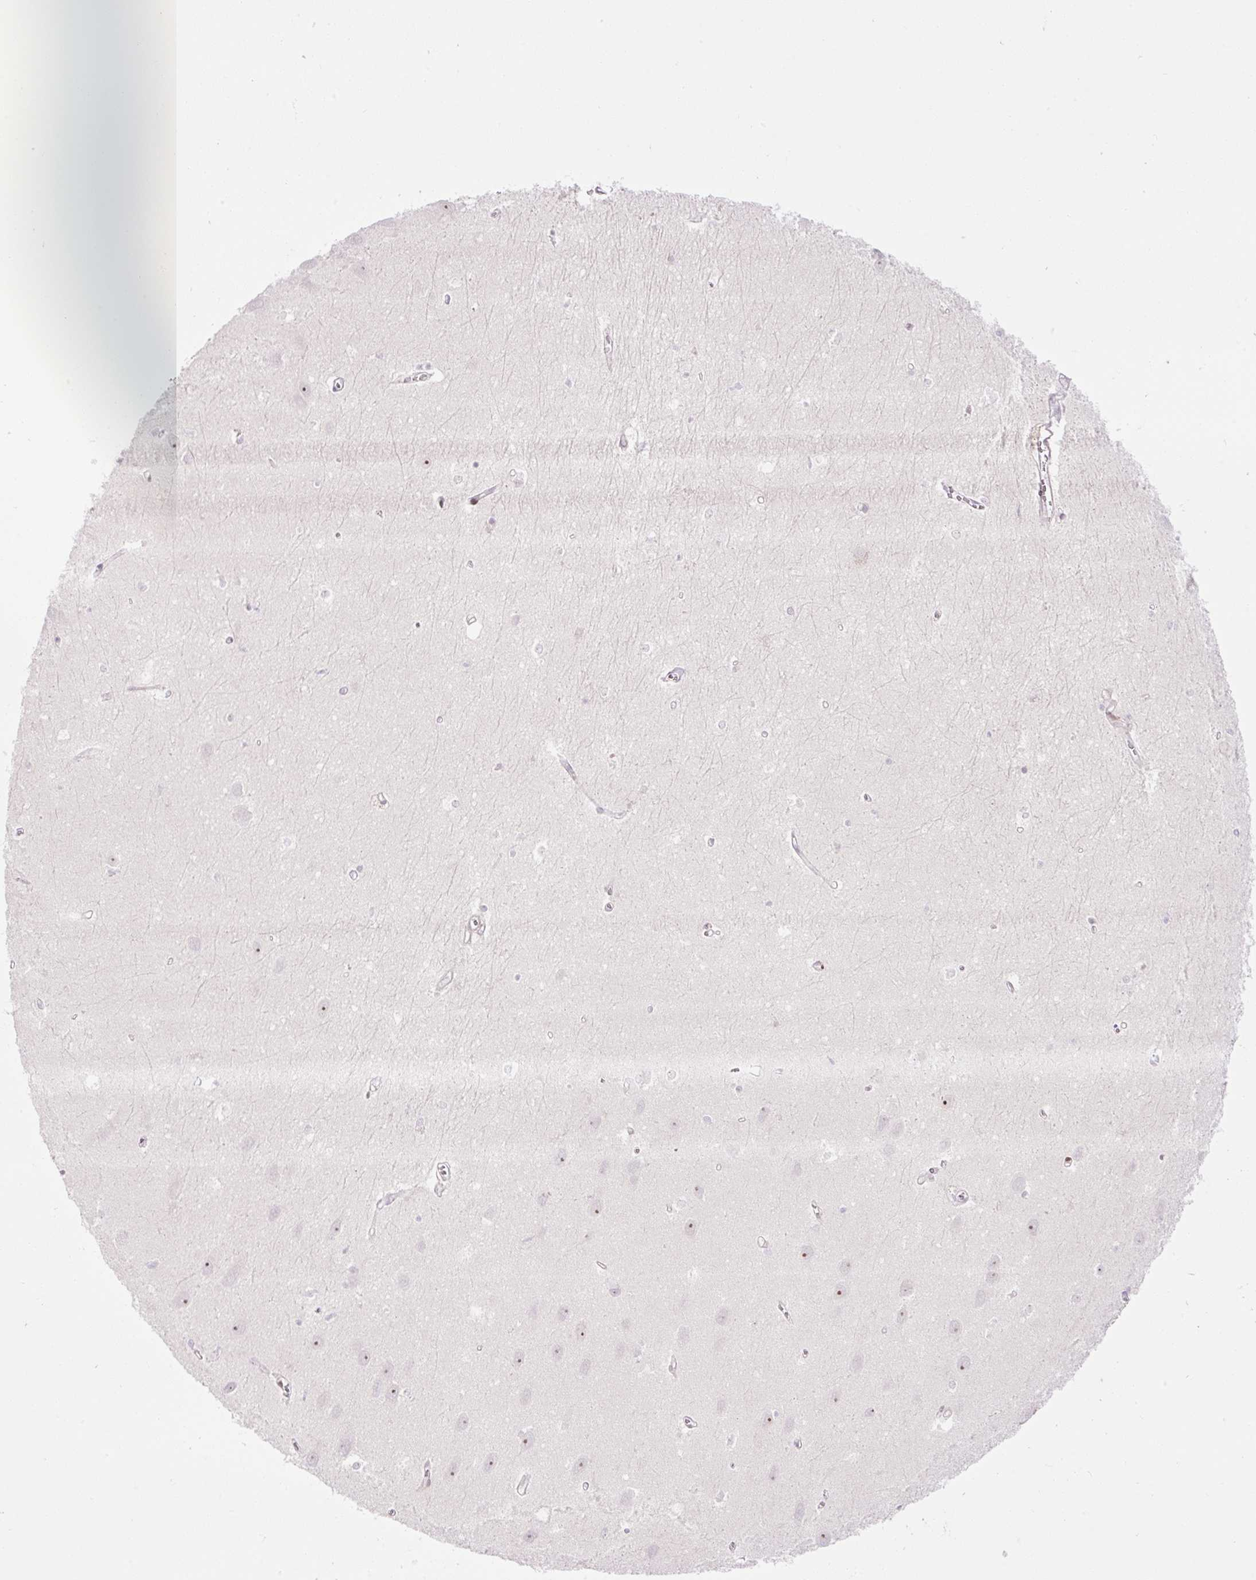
{"staining": {"intensity": "negative", "quantity": "none", "location": "none"}, "tissue": "hippocampus", "cell_type": "Glial cells", "image_type": "normal", "snomed": [{"axis": "morphology", "description": "Normal tissue, NOS"}, {"axis": "topography", "description": "Hippocampus"}], "caption": "Immunohistochemistry (IHC) image of normal hippocampus: human hippocampus stained with DAB (3,3'-diaminobenzidine) displays no significant protein expression in glial cells.", "gene": "ENSG00000268750", "patient": {"sex": "female", "age": 64}}